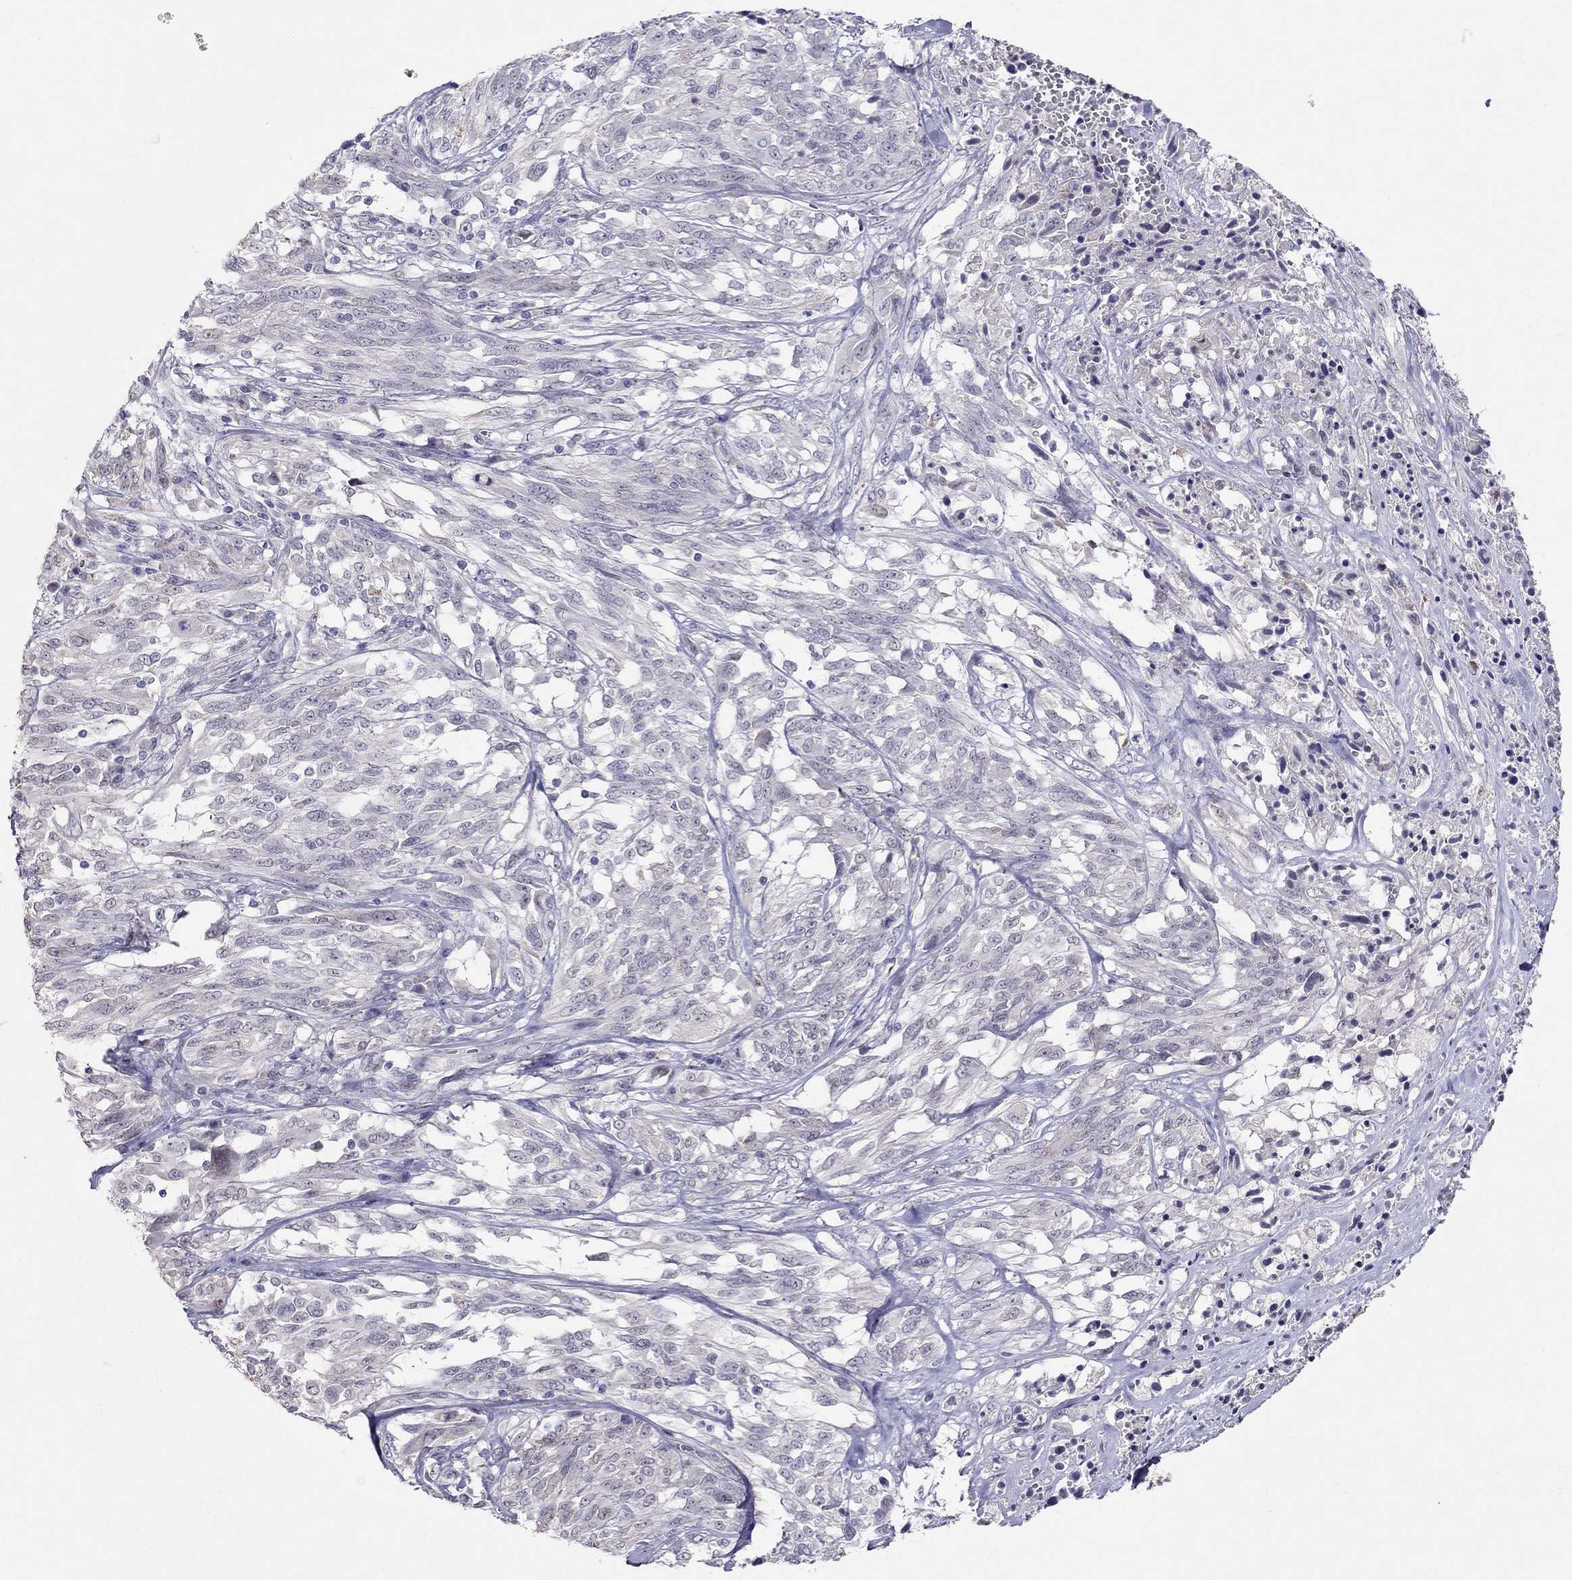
{"staining": {"intensity": "negative", "quantity": "none", "location": "none"}, "tissue": "melanoma", "cell_type": "Tumor cells", "image_type": "cancer", "snomed": [{"axis": "morphology", "description": "Malignant melanoma, NOS"}, {"axis": "topography", "description": "Skin"}], "caption": "Tumor cells show no significant protein staining in melanoma.", "gene": "MYO3B", "patient": {"sex": "female", "age": 91}}